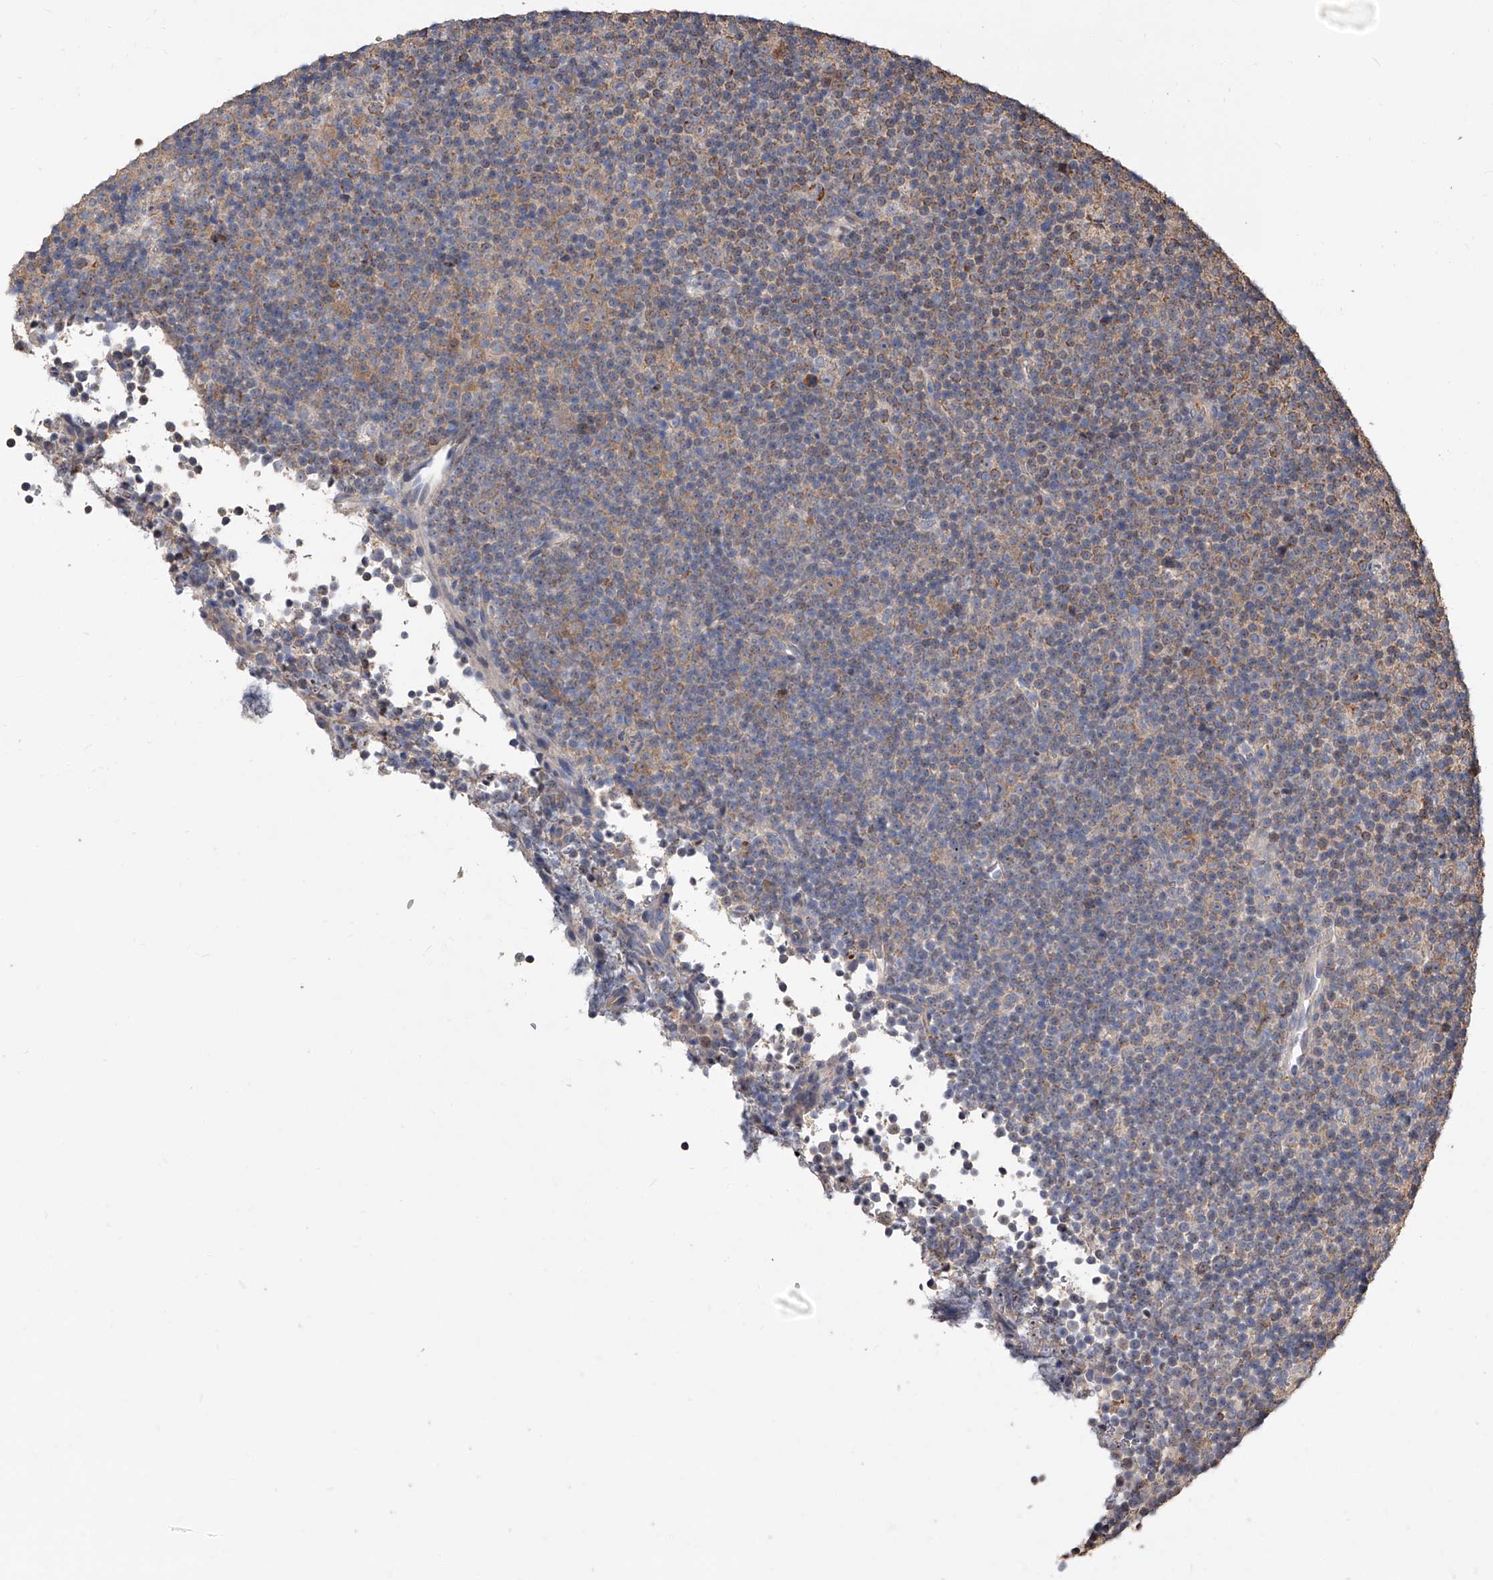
{"staining": {"intensity": "weak", "quantity": ">75%", "location": "cytoplasmic/membranous"}, "tissue": "lymphoma", "cell_type": "Tumor cells", "image_type": "cancer", "snomed": [{"axis": "morphology", "description": "Malignant lymphoma, non-Hodgkin's type, Low grade"}, {"axis": "topography", "description": "Lymph node"}], "caption": "Weak cytoplasmic/membranous positivity for a protein is identified in approximately >75% of tumor cells of lymphoma using immunohistochemistry (IHC).", "gene": "LTV1", "patient": {"sex": "female", "age": 67}}